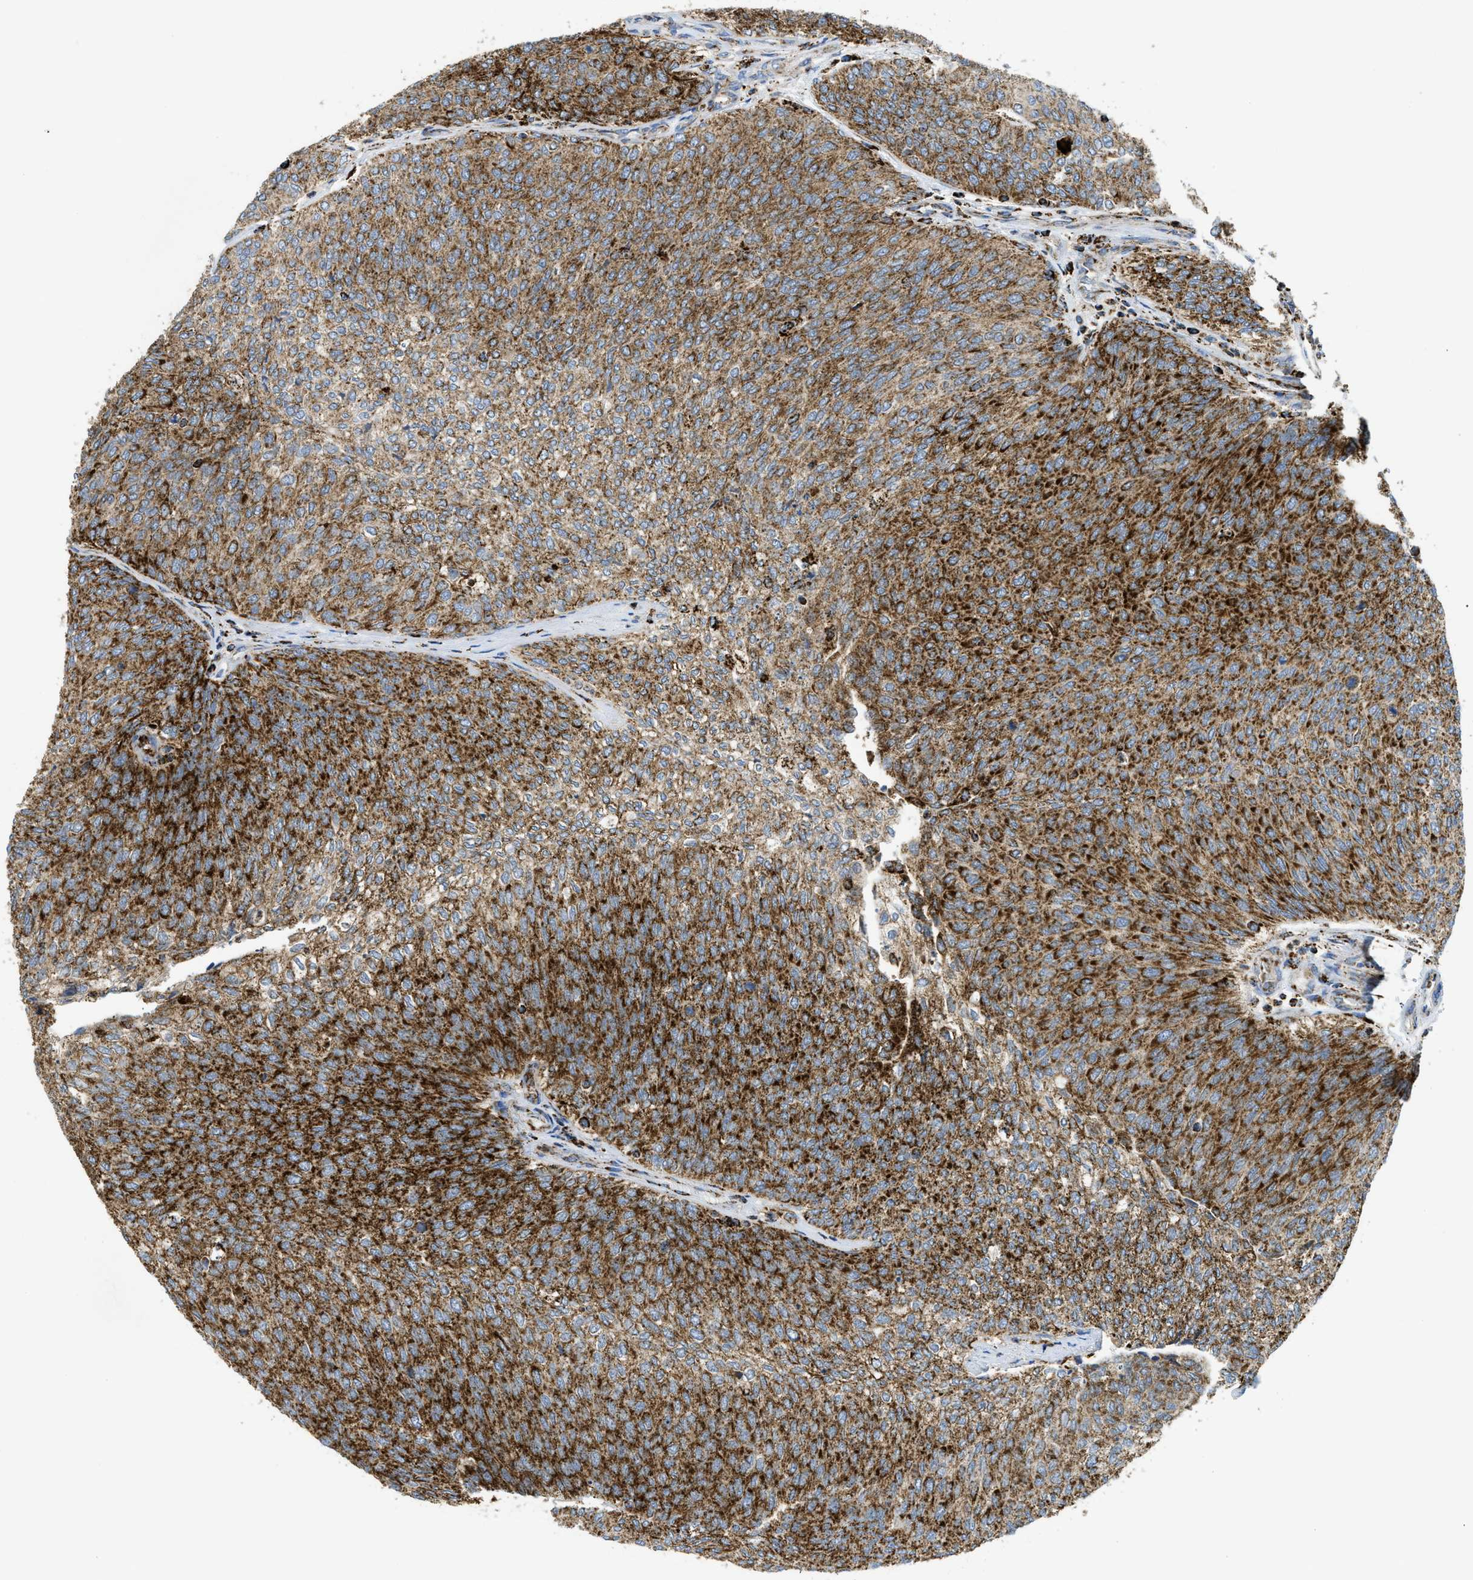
{"staining": {"intensity": "strong", "quantity": ">75%", "location": "cytoplasmic/membranous"}, "tissue": "urothelial cancer", "cell_type": "Tumor cells", "image_type": "cancer", "snomed": [{"axis": "morphology", "description": "Urothelial carcinoma, Low grade"}, {"axis": "topography", "description": "Urinary bladder"}], "caption": "Immunohistochemical staining of urothelial cancer reveals strong cytoplasmic/membranous protein expression in approximately >75% of tumor cells.", "gene": "SQOR", "patient": {"sex": "female", "age": 79}}